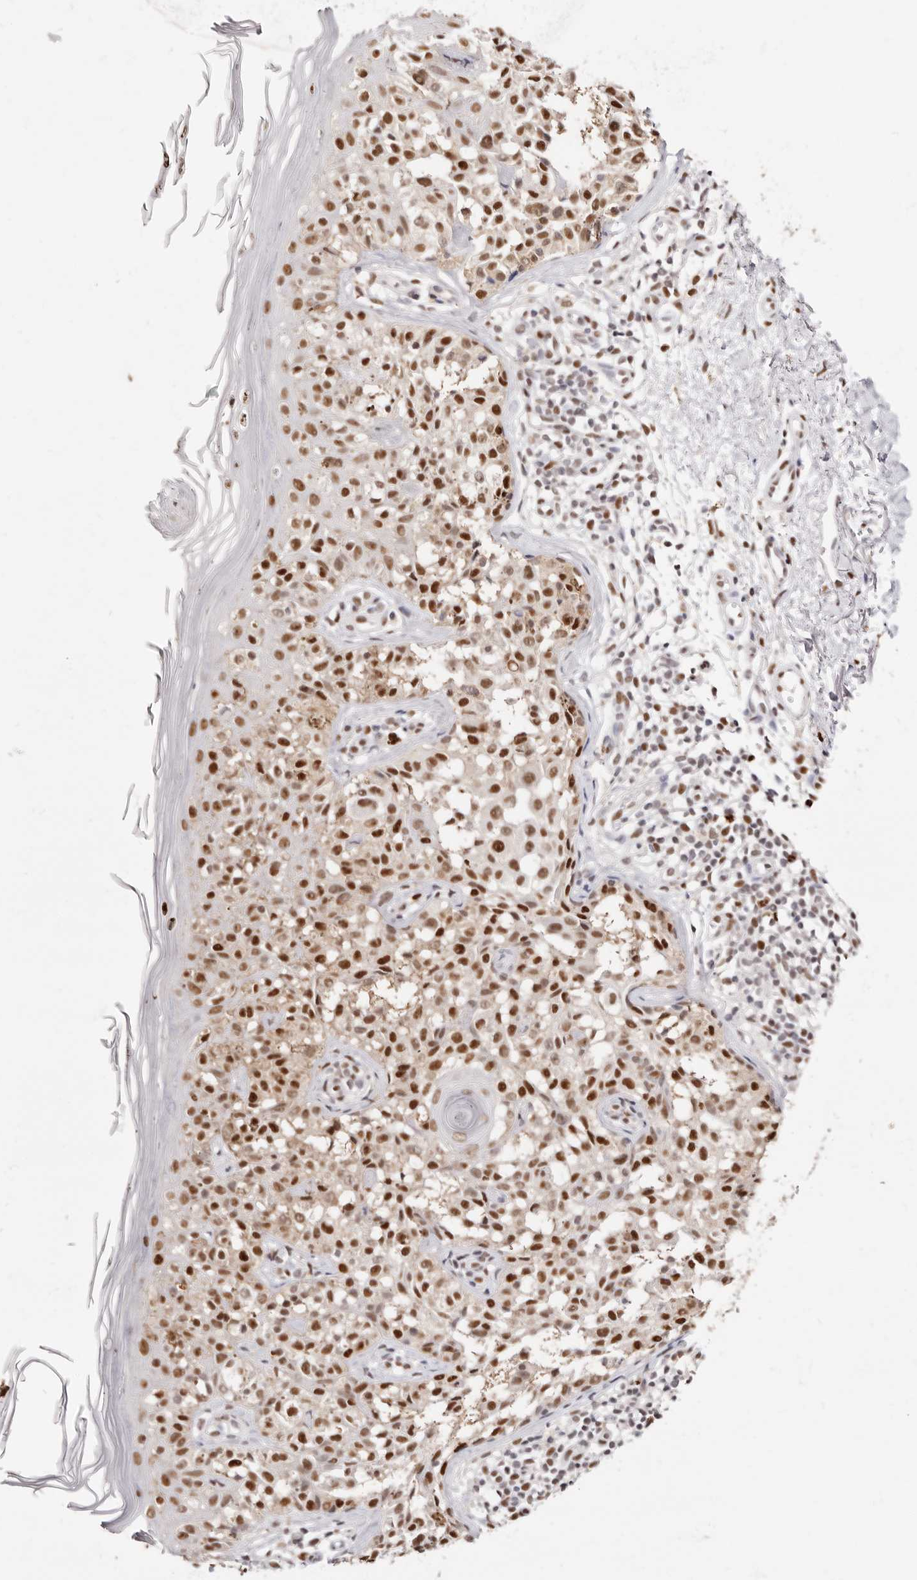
{"staining": {"intensity": "moderate", "quantity": ">75%", "location": "nuclear"}, "tissue": "melanoma", "cell_type": "Tumor cells", "image_type": "cancer", "snomed": [{"axis": "morphology", "description": "Malignant melanoma, NOS"}, {"axis": "topography", "description": "Skin"}], "caption": "This micrograph demonstrates immunohistochemistry staining of human melanoma, with medium moderate nuclear positivity in about >75% of tumor cells.", "gene": "TKT", "patient": {"sex": "female", "age": 50}}